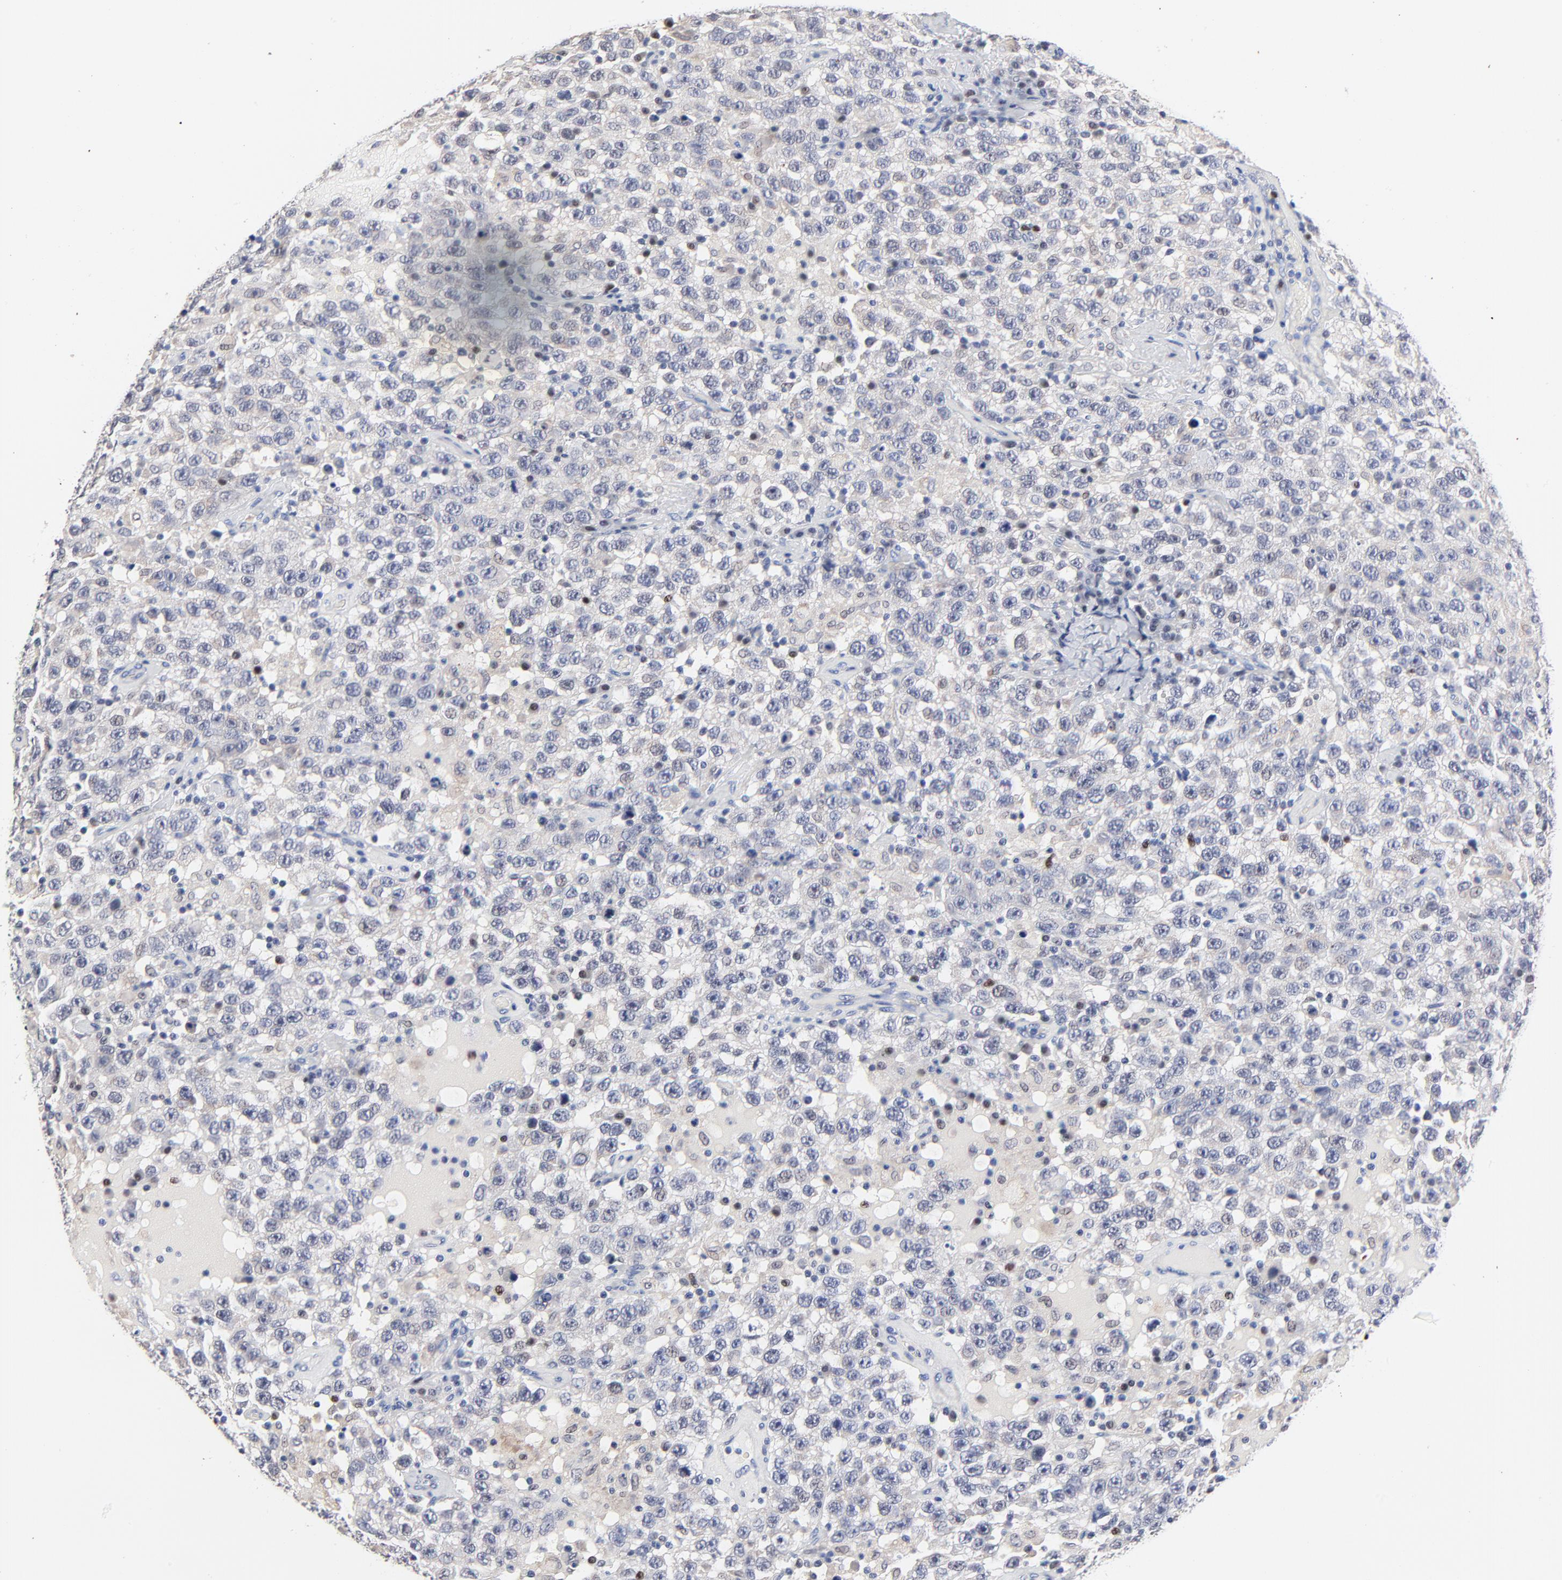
{"staining": {"intensity": "weak", "quantity": "<25%", "location": "cytoplasmic/membranous"}, "tissue": "testis cancer", "cell_type": "Tumor cells", "image_type": "cancer", "snomed": [{"axis": "morphology", "description": "Seminoma, NOS"}, {"axis": "topography", "description": "Testis"}], "caption": "High power microscopy photomicrograph of an immunohistochemistry (IHC) image of testis cancer, revealing no significant expression in tumor cells.", "gene": "AADAC", "patient": {"sex": "male", "age": 41}}